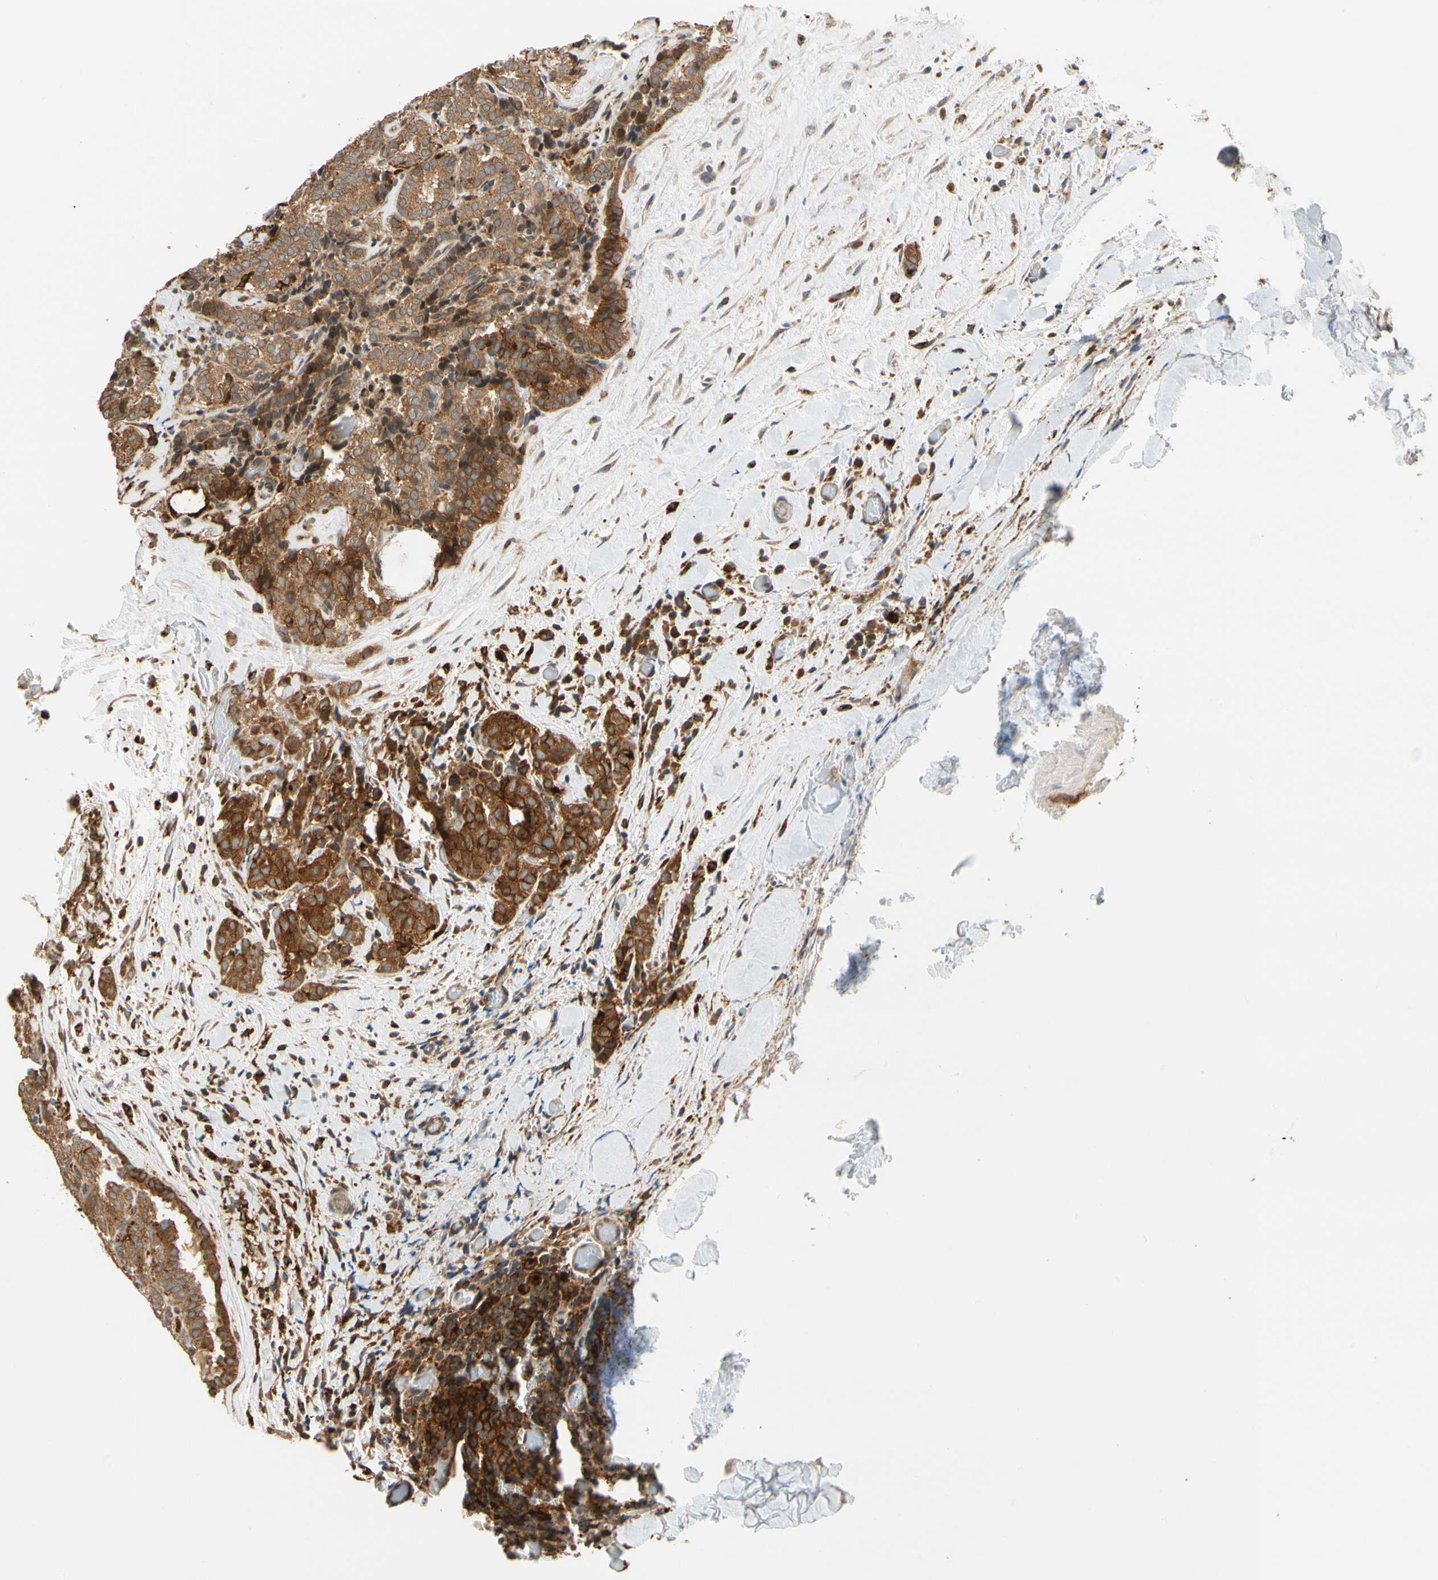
{"staining": {"intensity": "moderate", "quantity": ">75%", "location": "cytoplasmic/membranous"}, "tissue": "thyroid cancer", "cell_type": "Tumor cells", "image_type": "cancer", "snomed": [{"axis": "morphology", "description": "Normal tissue, NOS"}, {"axis": "morphology", "description": "Papillary adenocarcinoma, NOS"}, {"axis": "topography", "description": "Thyroid gland"}], "caption": "Immunohistochemical staining of human thyroid cancer exhibits medium levels of moderate cytoplasmic/membranous protein positivity in approximately >75% of tumor cells. (DAB IHC with brightfield microscopy, high magnification).", "gene": "ANKHD1", "patient": {"sex": "female", "age": 30}}